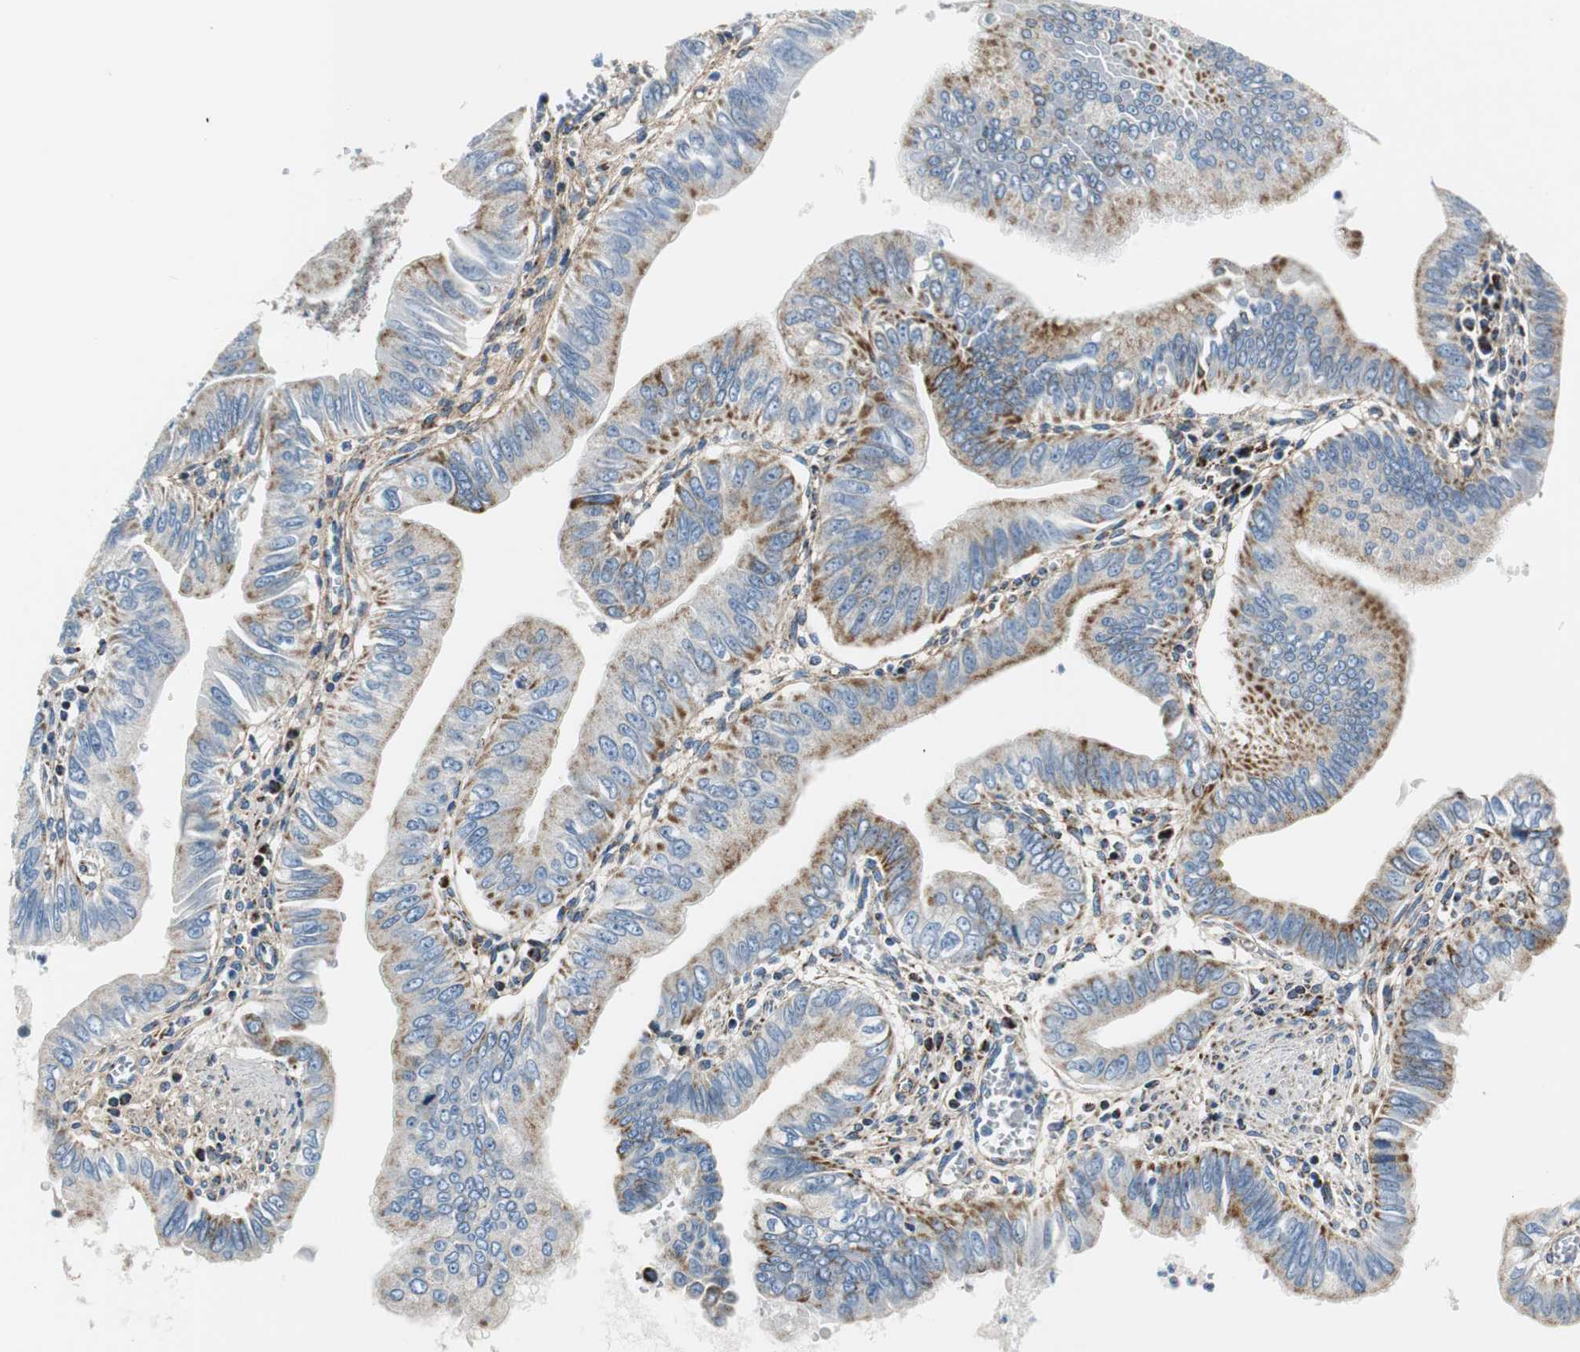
{"staining": {"intensity": "moderate", "quantity": ">75%", "location": "cytoplasmic/membranous"}, "tissue": "pancreatic cancer", "cell_type": "Tumor cells", "image_type": "cancer", "snomed": [{"axis": "morphology", "description": "Normal tissue, NOS"}, {"axis": "topography", "description": "Lymph node"}], "caption": "Approximately >75% of tumor cells in pancreatic cancer show moderate cytoplasmic/membranous protein expression as visualized by brown immunohistochemical staining.", "gene": "C1QTNF7", "patient": {"sex": "male", "age": 50}}